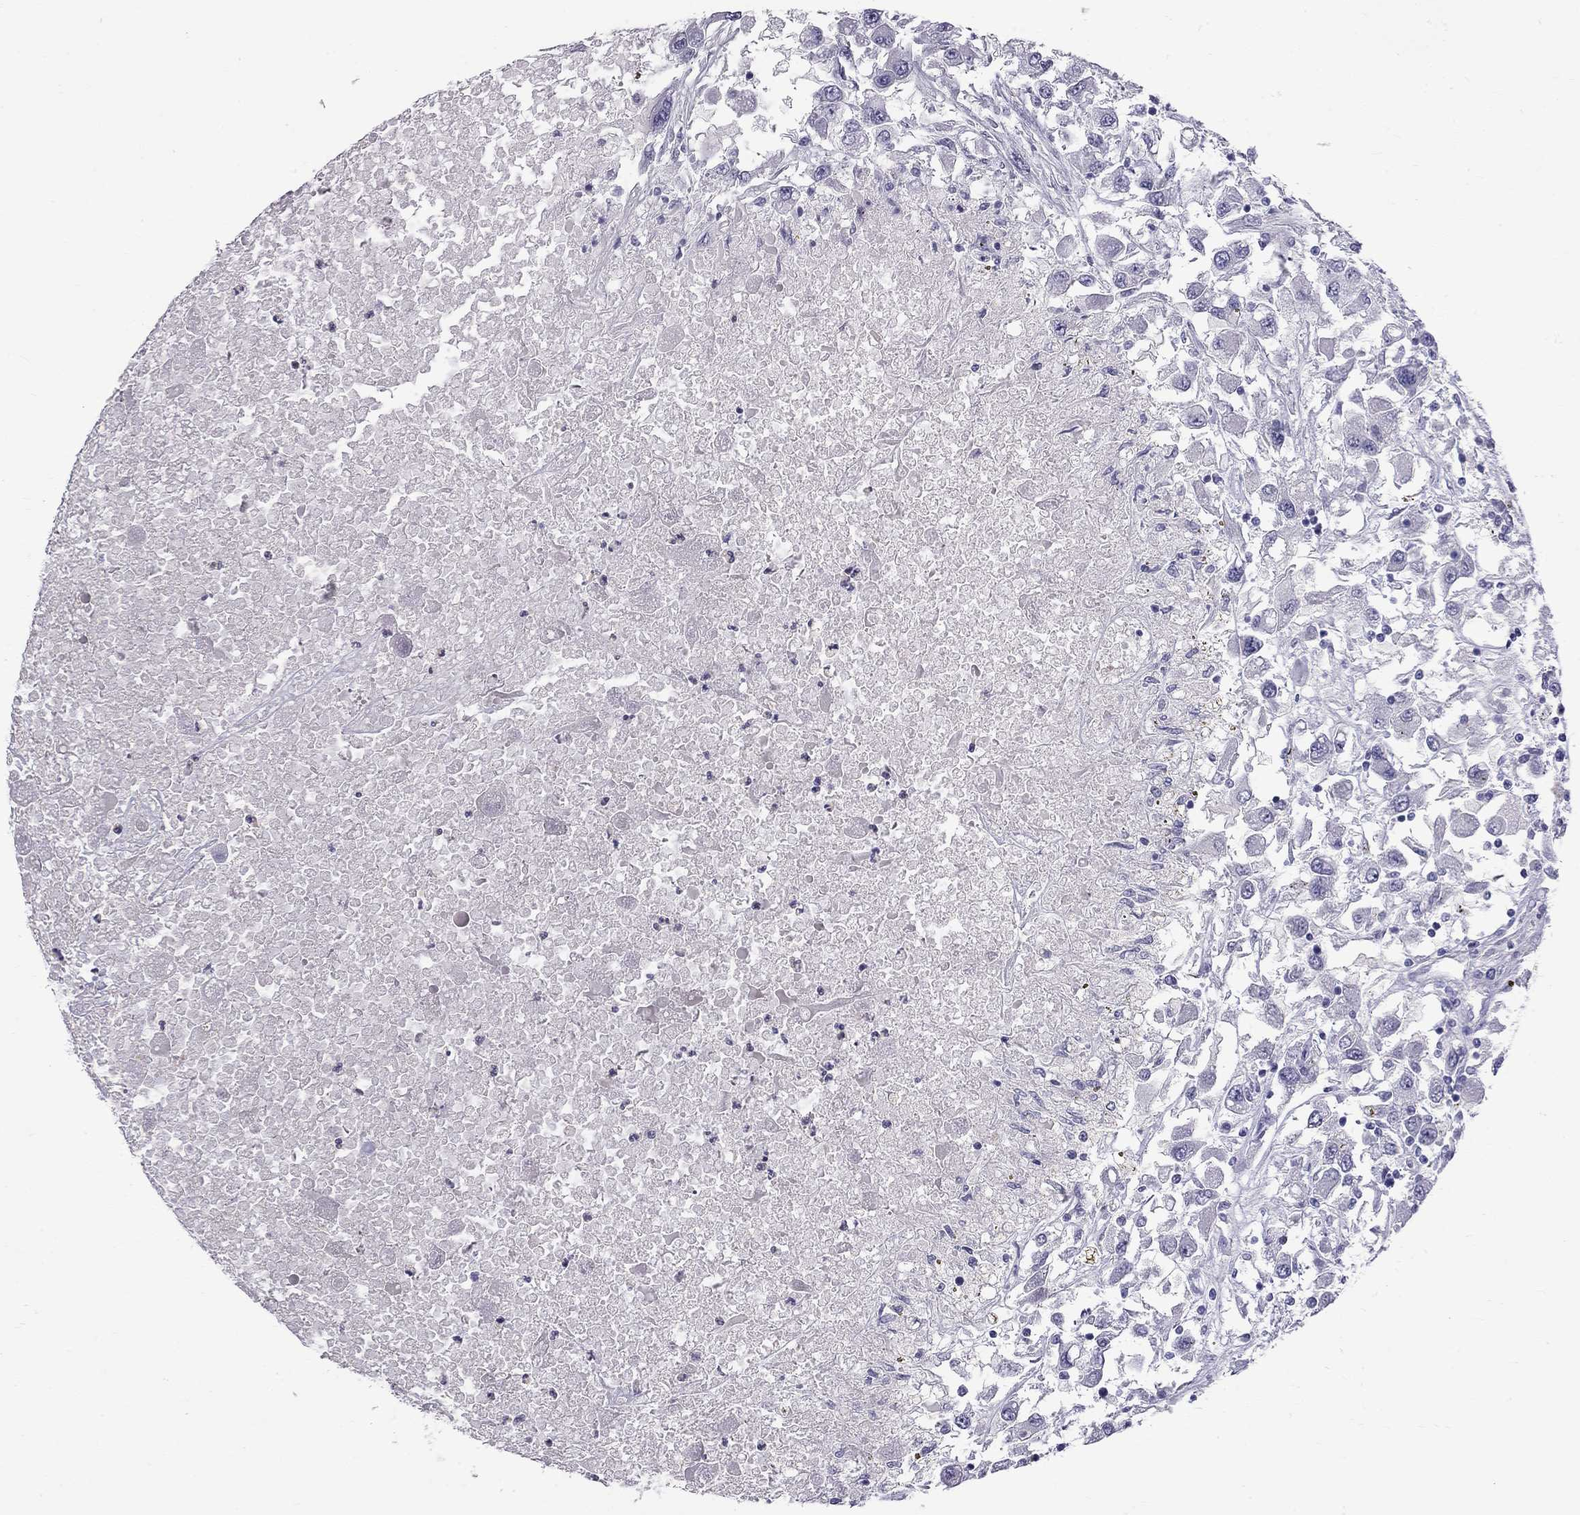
{"staining": {"intensity": "negative", "quantity": "none", "location": "none"}, "tissue": "renal cancer", "cell_type": "Tumor cells", "image_type": "cancer", "snomed": [{"axis": "morphology", "description": "Adenocarcinoma, NOS"}, {"axis": "topography", "description": "Kidney"}], "caption": "A high-resolution photomicrograph shows immunohistochemistry staining of renal cancer (adenocarcinoma), which reveals no significant positivity in tumor cells.", "gene": "RTL9", "patient": {"sex": "female", "age": 67}}